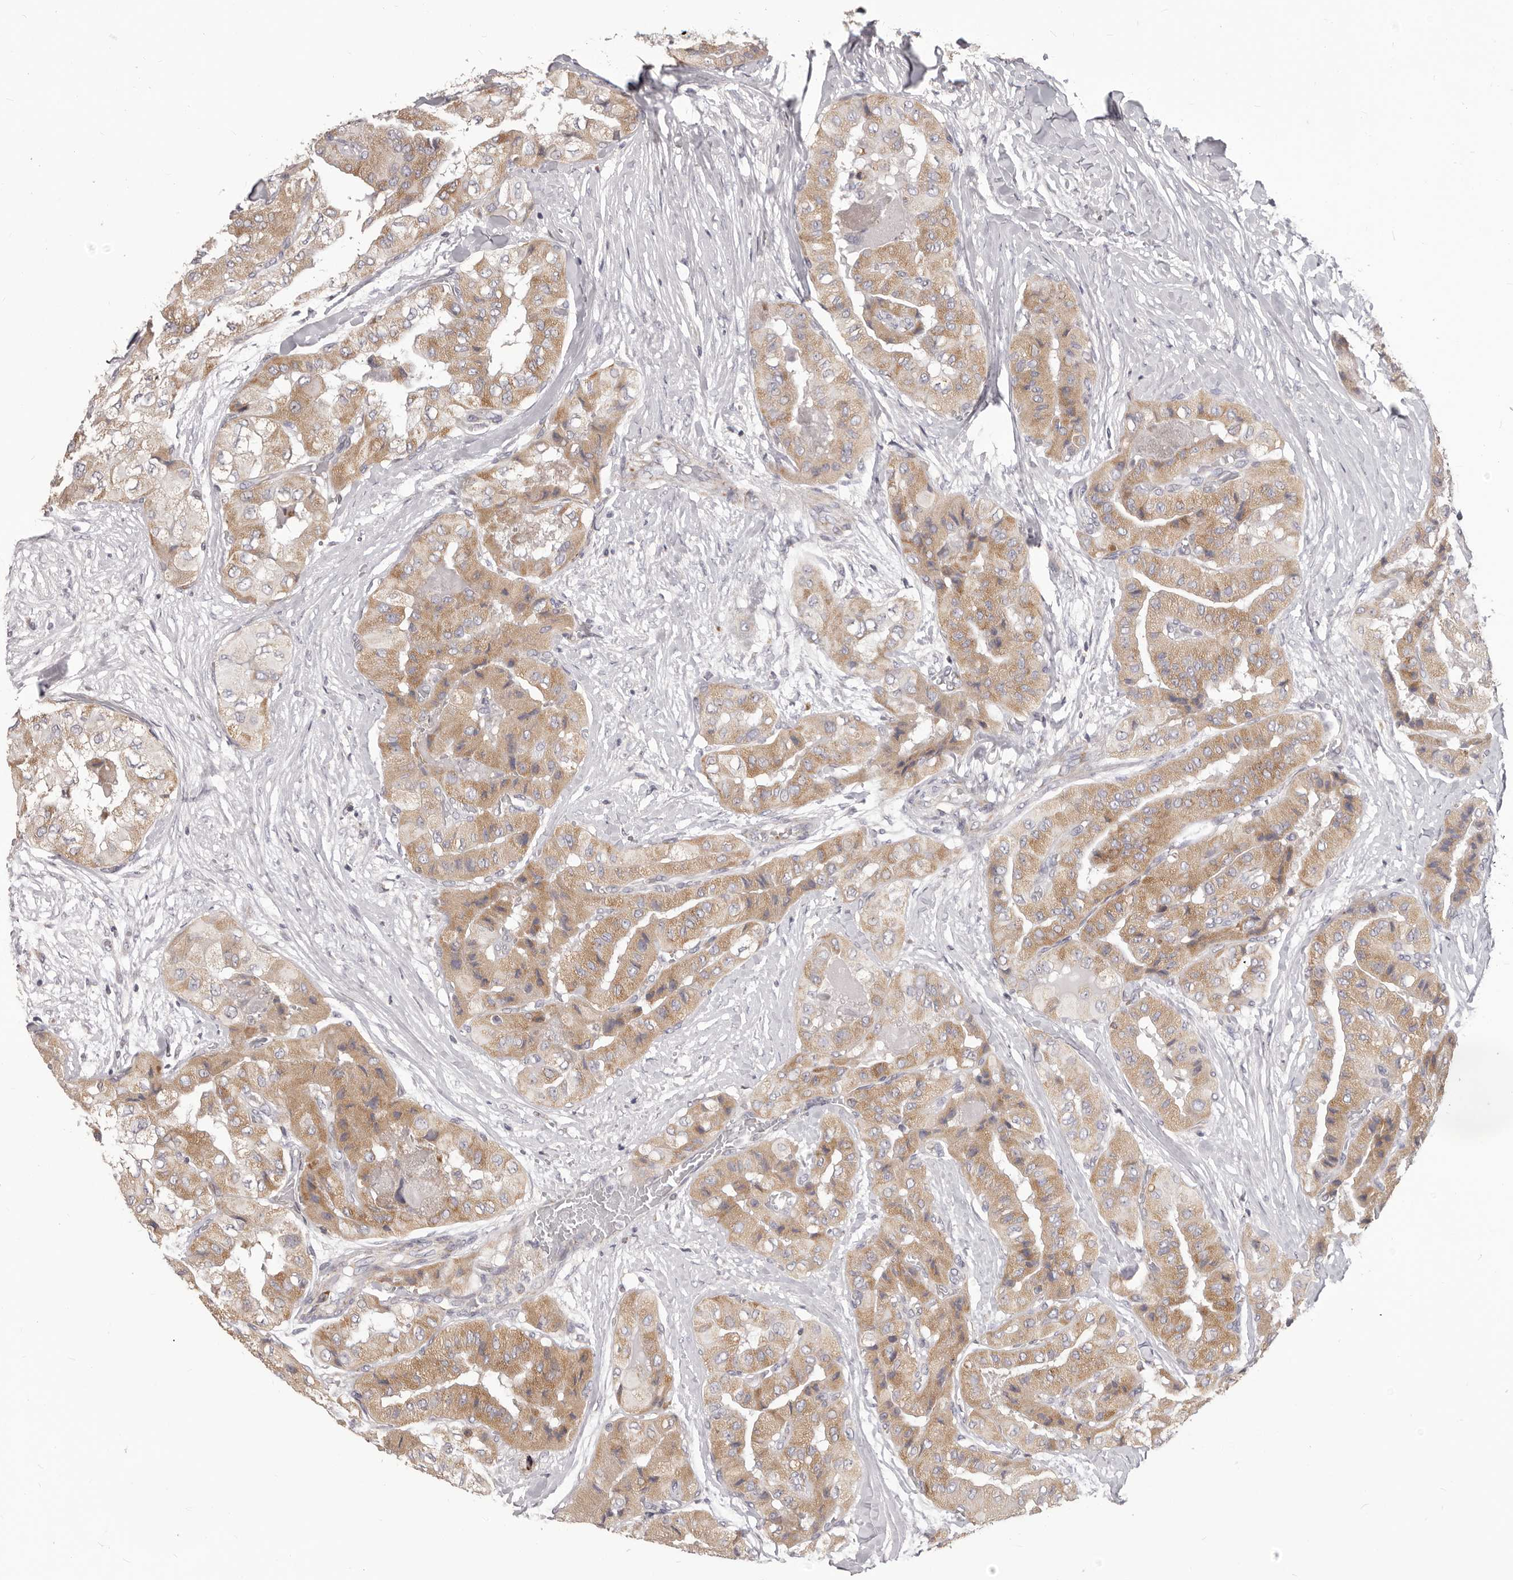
{"staining": {"intensity": "moderate", "quantity": ">75%", "location": "cytoplasmic/membranous"}, "tissue": "thyroid cancer", "cell_type": "Tumor cells", "image_type": "cancer", "snomed": [{"axis": "morphology", "description": "Papillary adenocarcinoma, NOS"}, {"axis": "topography", "description": "Thyroid gland"}], "caption": "Immunohistochemistry (IHC) (DAB (3,3'-diaminobenzidine)) staining of human thyroid cancer demonstrates moderate cytoplasmic/membranous protein staining in about >75% of tumor cells.", "gene": "PRMT2", "patient": {"sex": "female", "age": 59}}